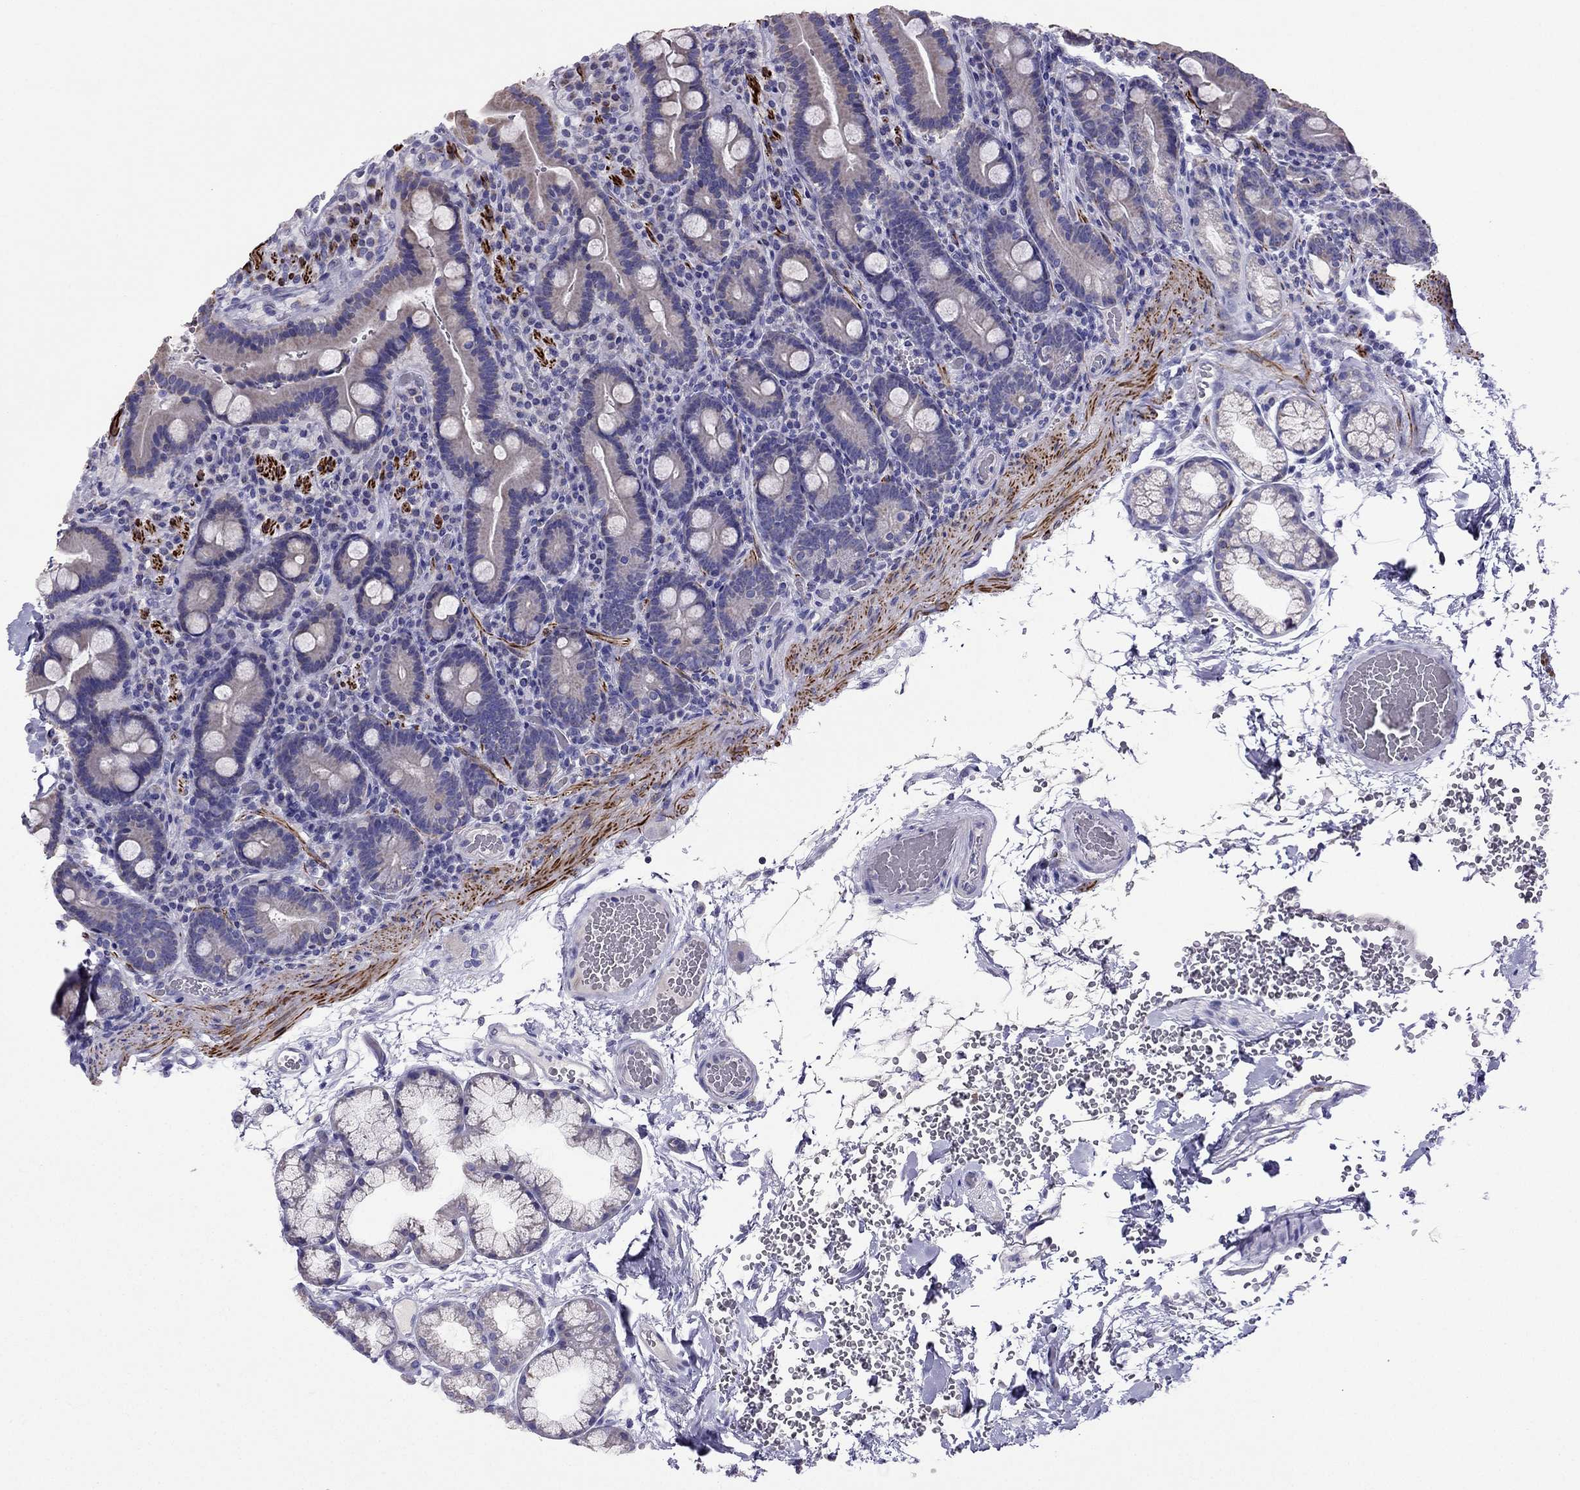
{"staining": {"intensity": "negative", "quantity": "none", "location": "none"}, "tissue": "duodenum", "cell_type": "Glandular cells", "image_type": "normal", "snomed": [{"axis": "morphology", "description": "Normal tissue, NOS"}, {"axis": "topography", "description": "Duodenum"}], "caption": "The micrograph displays no significant positivity in glandular cells of duodenum.", "gene": "DSC1", "patient": {"sex": "female", "age": 62}}